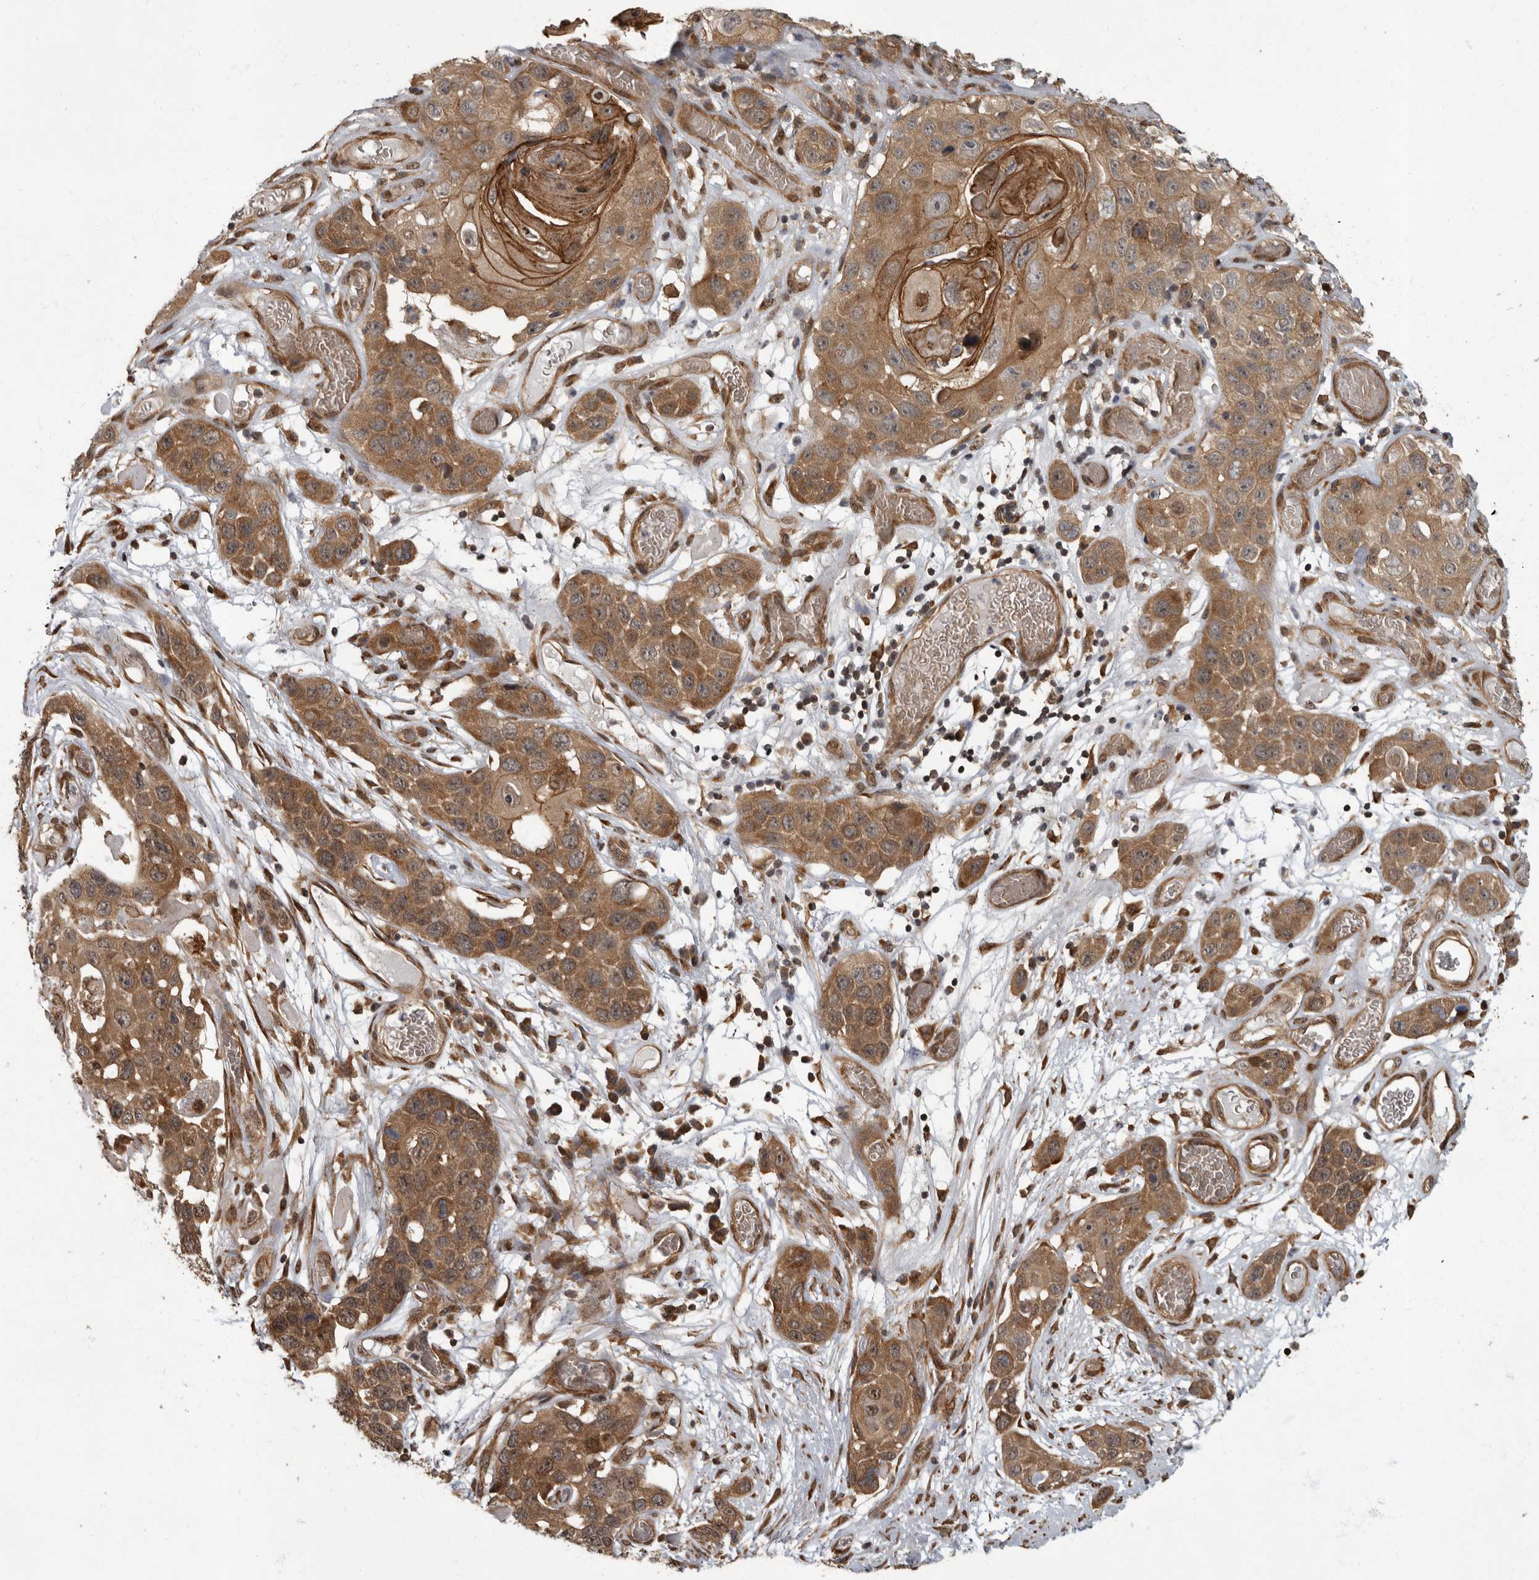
{"staining": {"intensity": "moderate", "quantity": ">75%", "location": "cytoplasmic/membranous,nuclear"}, "tissue": "skin cancer", "cell_type": "Tumor cells", "image_type": "cancer", "snomed": [{"axis": "morphology", "description": "Squamous cell carcinoma, NOS"}, {"axis": "topography", "description": "Skin"}], "caption": "Squamous cell carcinoma (skin) tissue demonstrates moderate cytoplasmic/membranous and nuclear positivity in about >75% of tumor cells (DAB (3,3'-diaminobenzidine) IHC, brown staining for protein, blue staining for nuclei).", "gene": "VPS50", "patient": {"sex": "male", "age": 55}}